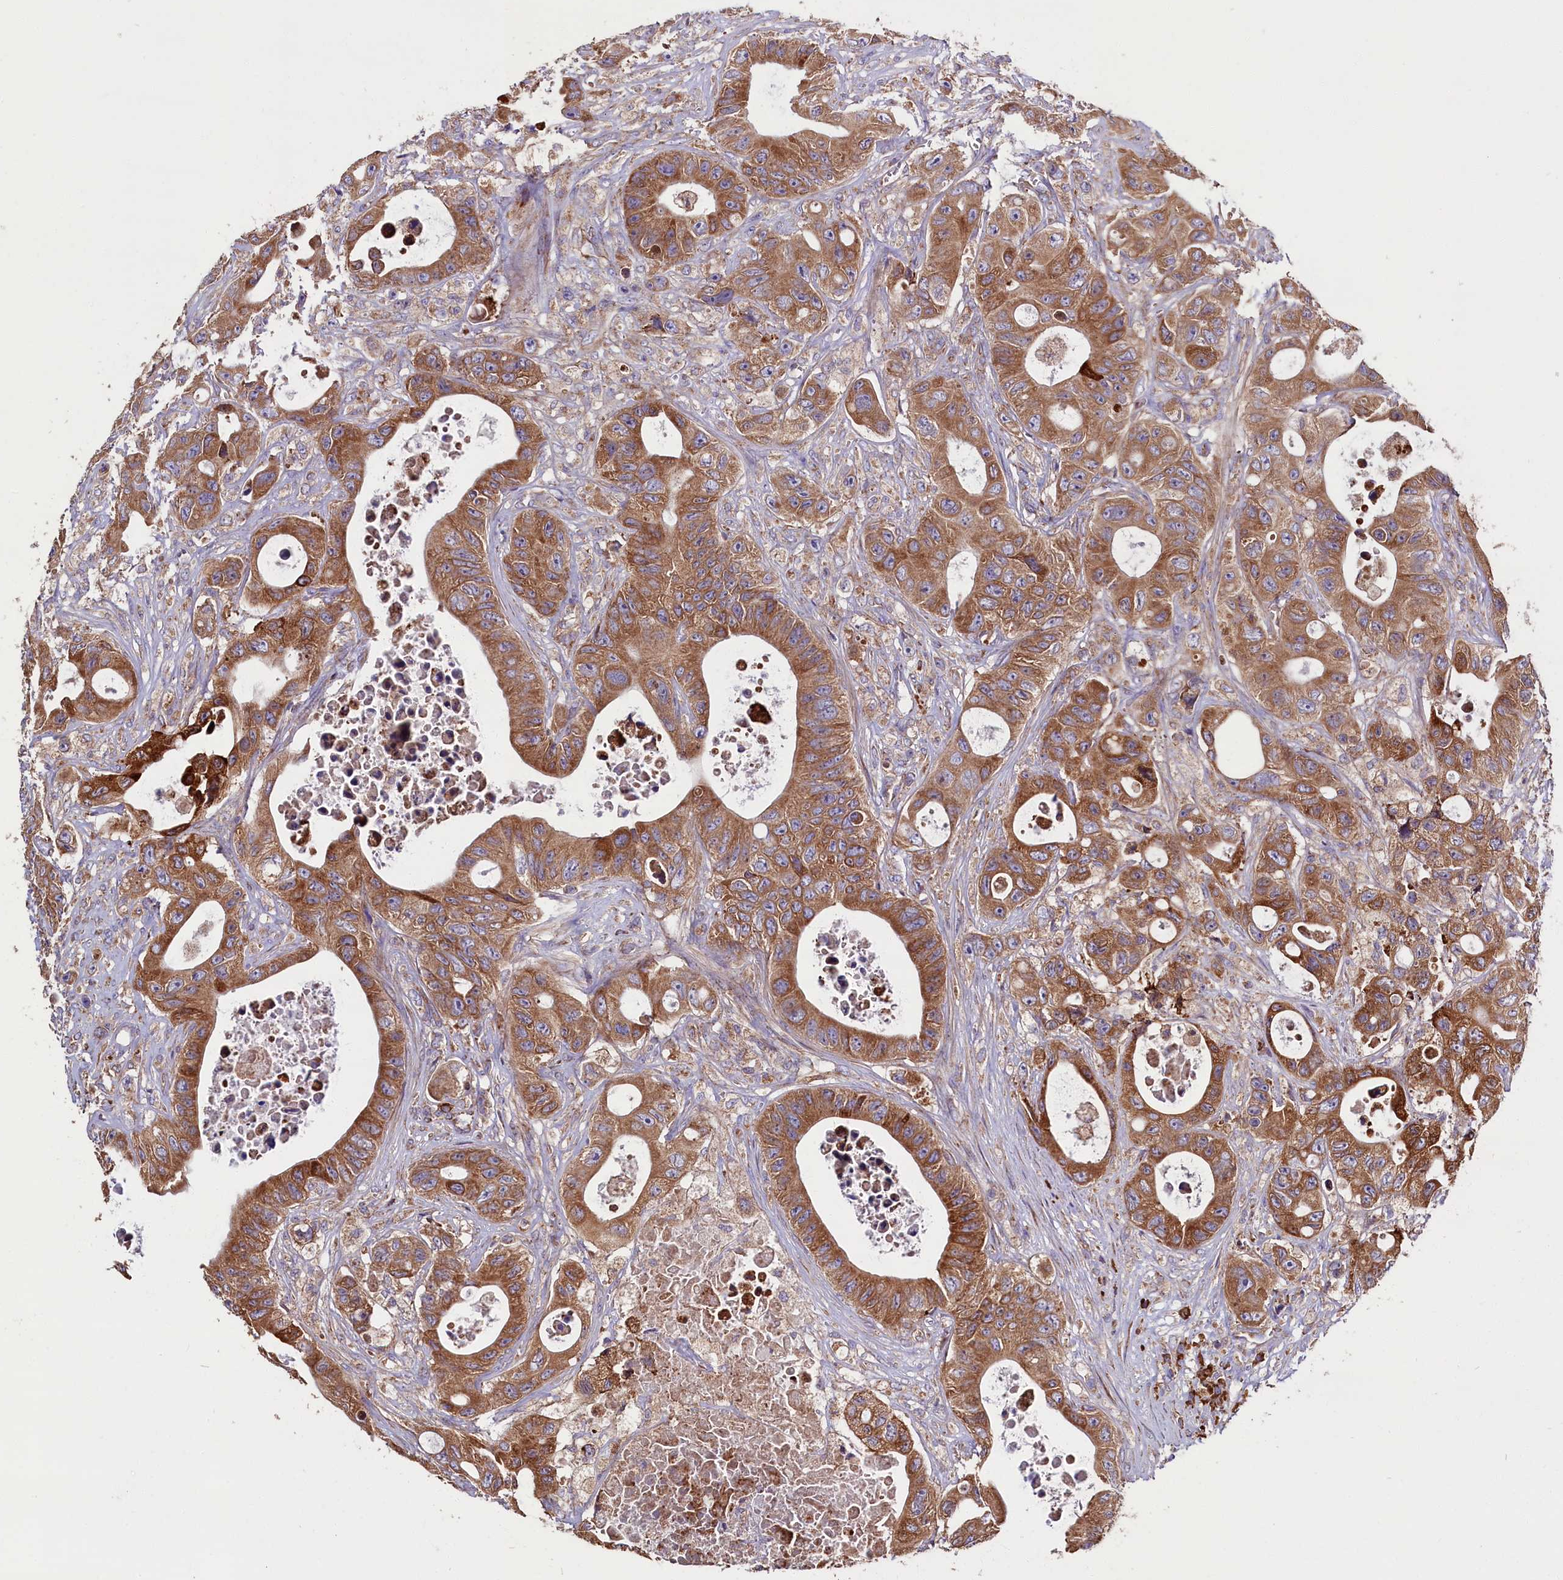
{"staining": {"intensity": "moderate", "quantity": ">75%", "location": "cytoplasmic/membranous"}, "tissue": "colorectal cancer", "cell_type": "Tumor cells", "image_type": "cancer", "snomed": [{"axis": "morphology", "description": "Adenocarcinoma, NOS"}, {"axis": "topography", "description": "Colon"}], "caption": "Approximately >75% of tumor cells in human colorectal cancer (adenocarcinoma) demonstrate moderate cytoplasmic/membranous protein staining as visualized by brown immunohistochemical staining.", "gene": "ZSWIM1", "patient": {"sex": "female", "age": 46}}